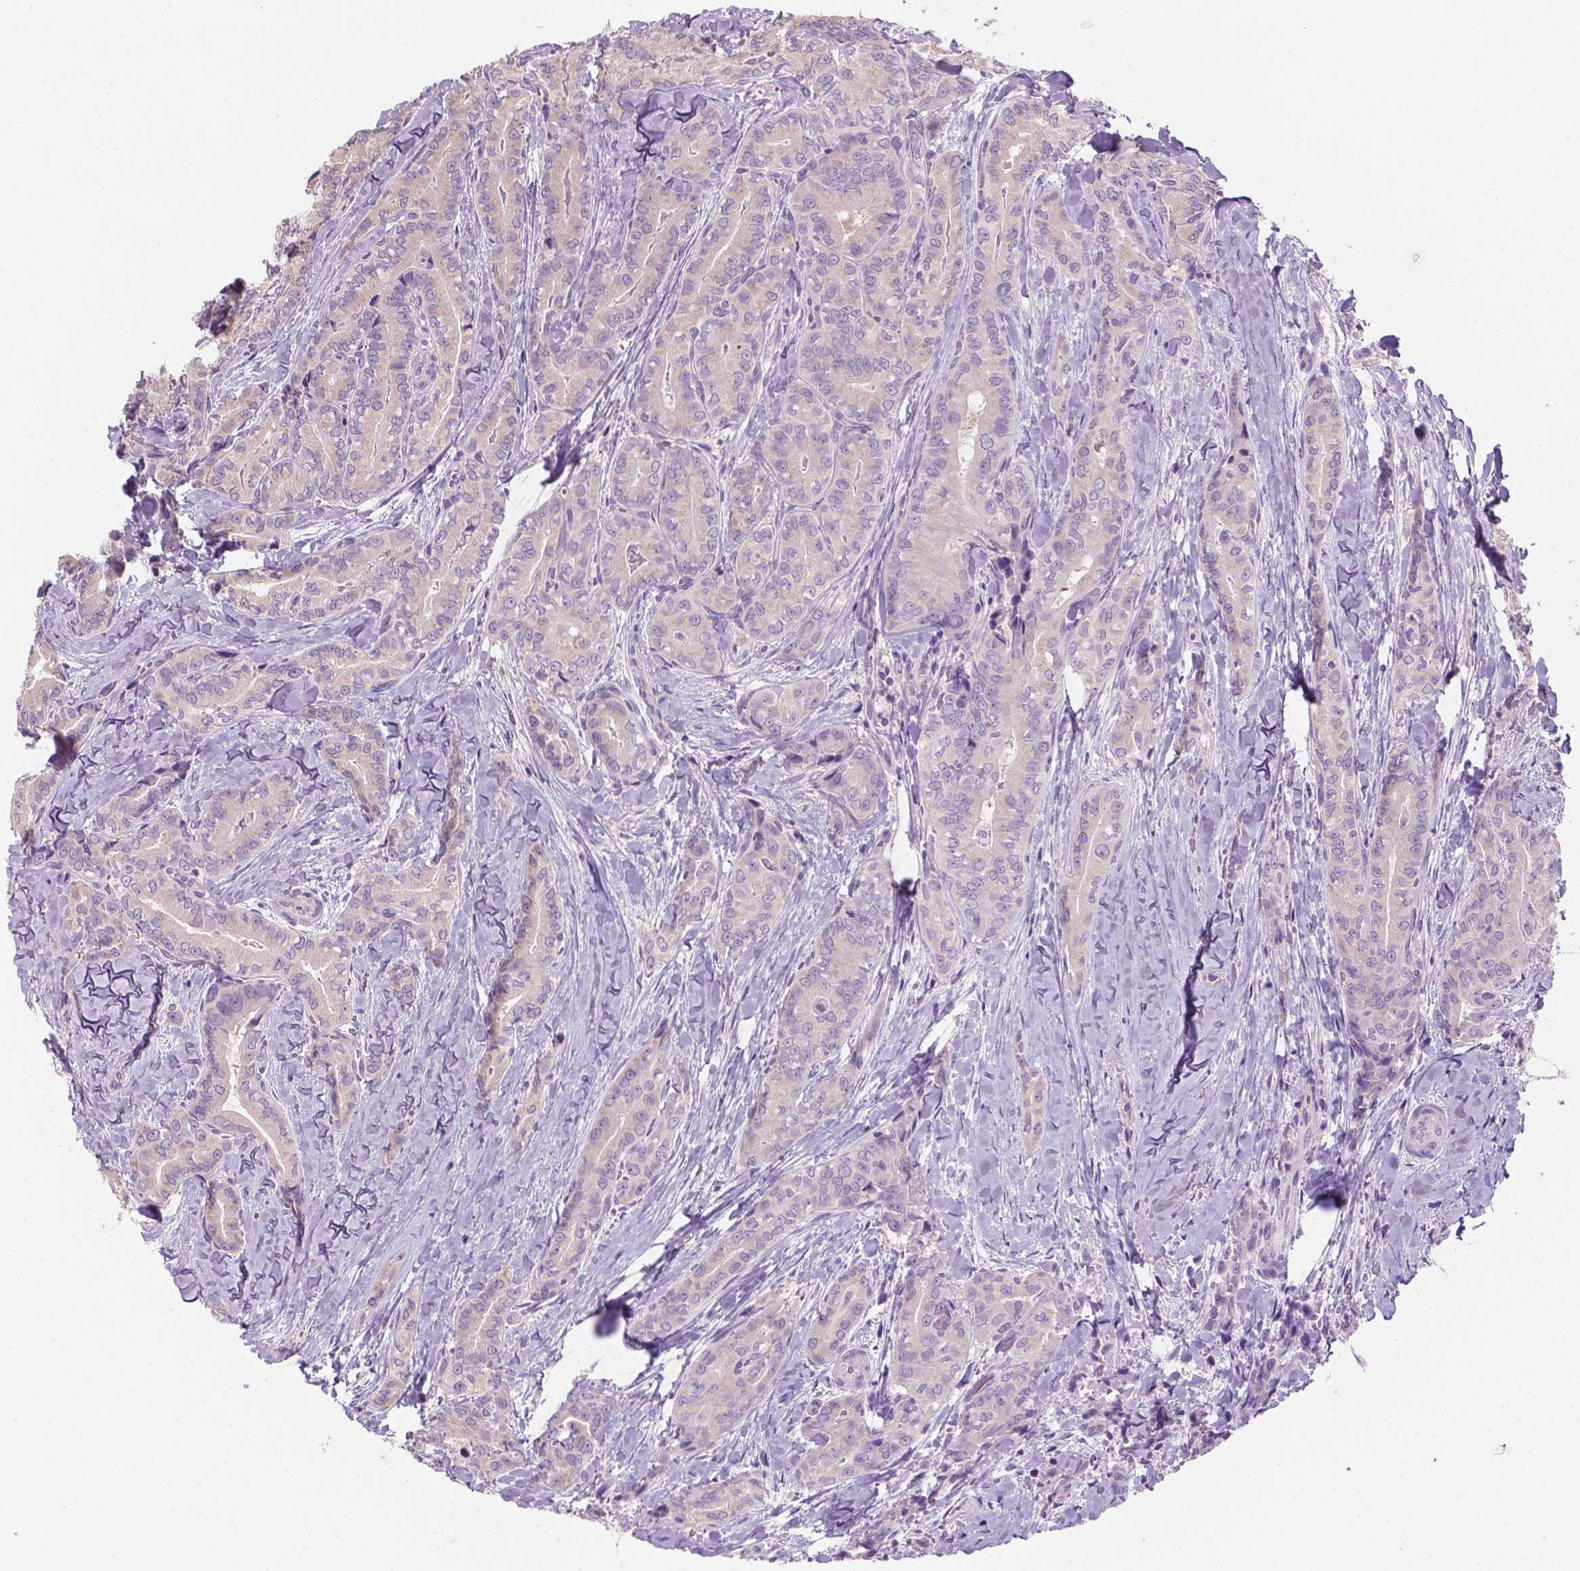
{"staining": {"intensity": "negative", "quantity": "none", "location": "none"}, "tissue": "thyroid cancer", "cell_type": "Tumor cells", "image_type": "cancer", "snomed": [{"axis": "morphology", "description": "Papillary adenocarcinoma, NOS"}, {"axis": "topography", "description": "Thyroid gland"}], "caption": "Human thyroid papillary adenocarcinoma stained for a protein using immunohistochemistry (IHC) displays no expression in tumor cells.", "gene": "SBSN", "patient": {"sex": "male", "age": 61}}